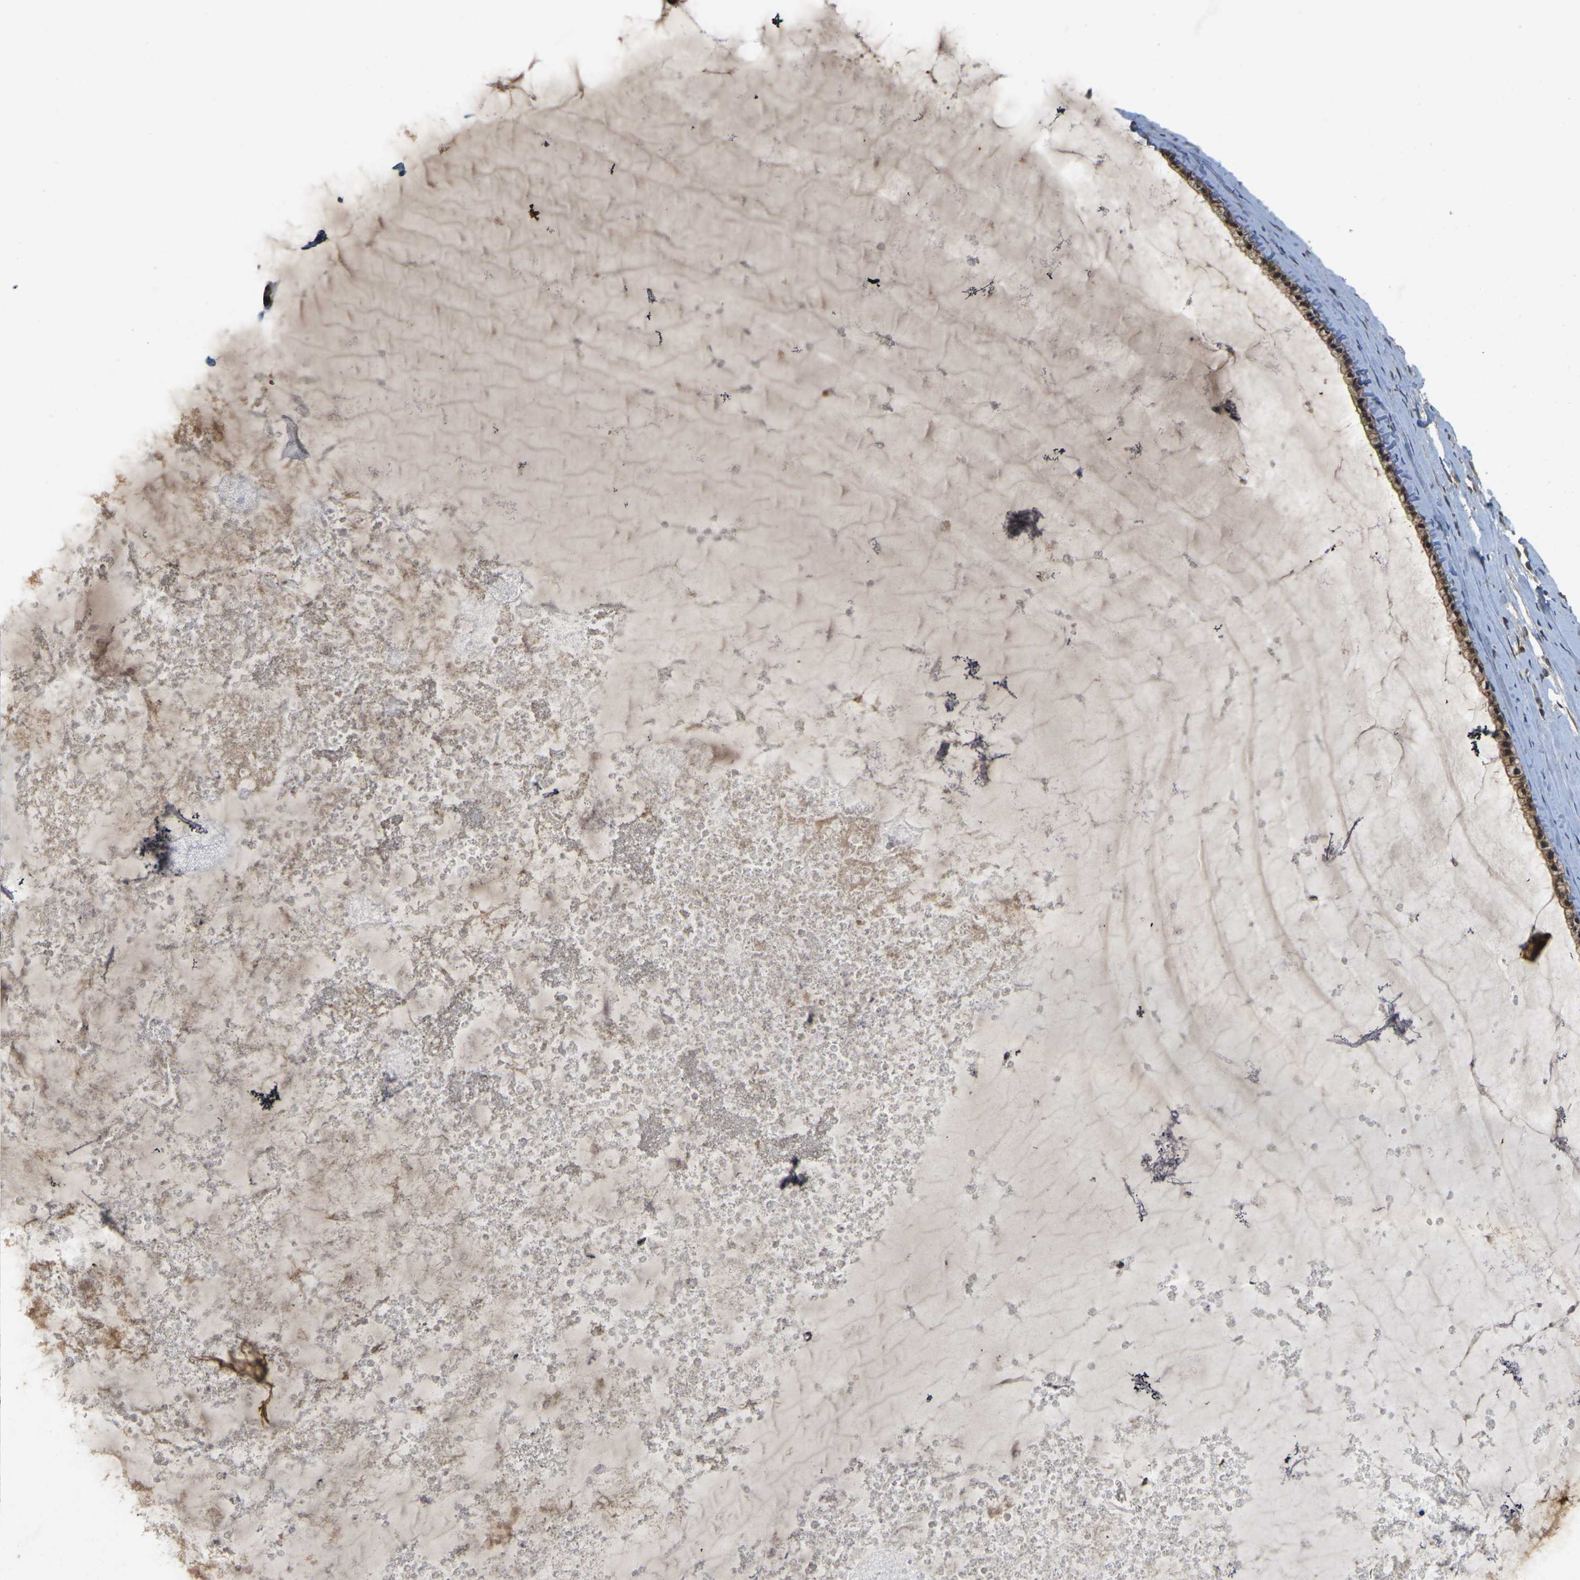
{"staining": {"intensity": "moderate", "quantity": ">75%", "location": "cytoplasmic/membranous,nuclear"}, "tissue": "cervix", "cell_type": "Glandular cells", "image_type": "normal", "snomed": [{"axis": "morphology", "description": "Normal tissue, NOS"}, {"axis": "topography", "description": "Cervix"}], "caption": "Cervix stained with immunohistochemistry shows moderate cytoplasmic/membranous,nuclear expression in about >75% of glandular cells. Nuclei are stained in blue.", "gene": "ERN1", "patient": {"sex": "female", "age": 39}}